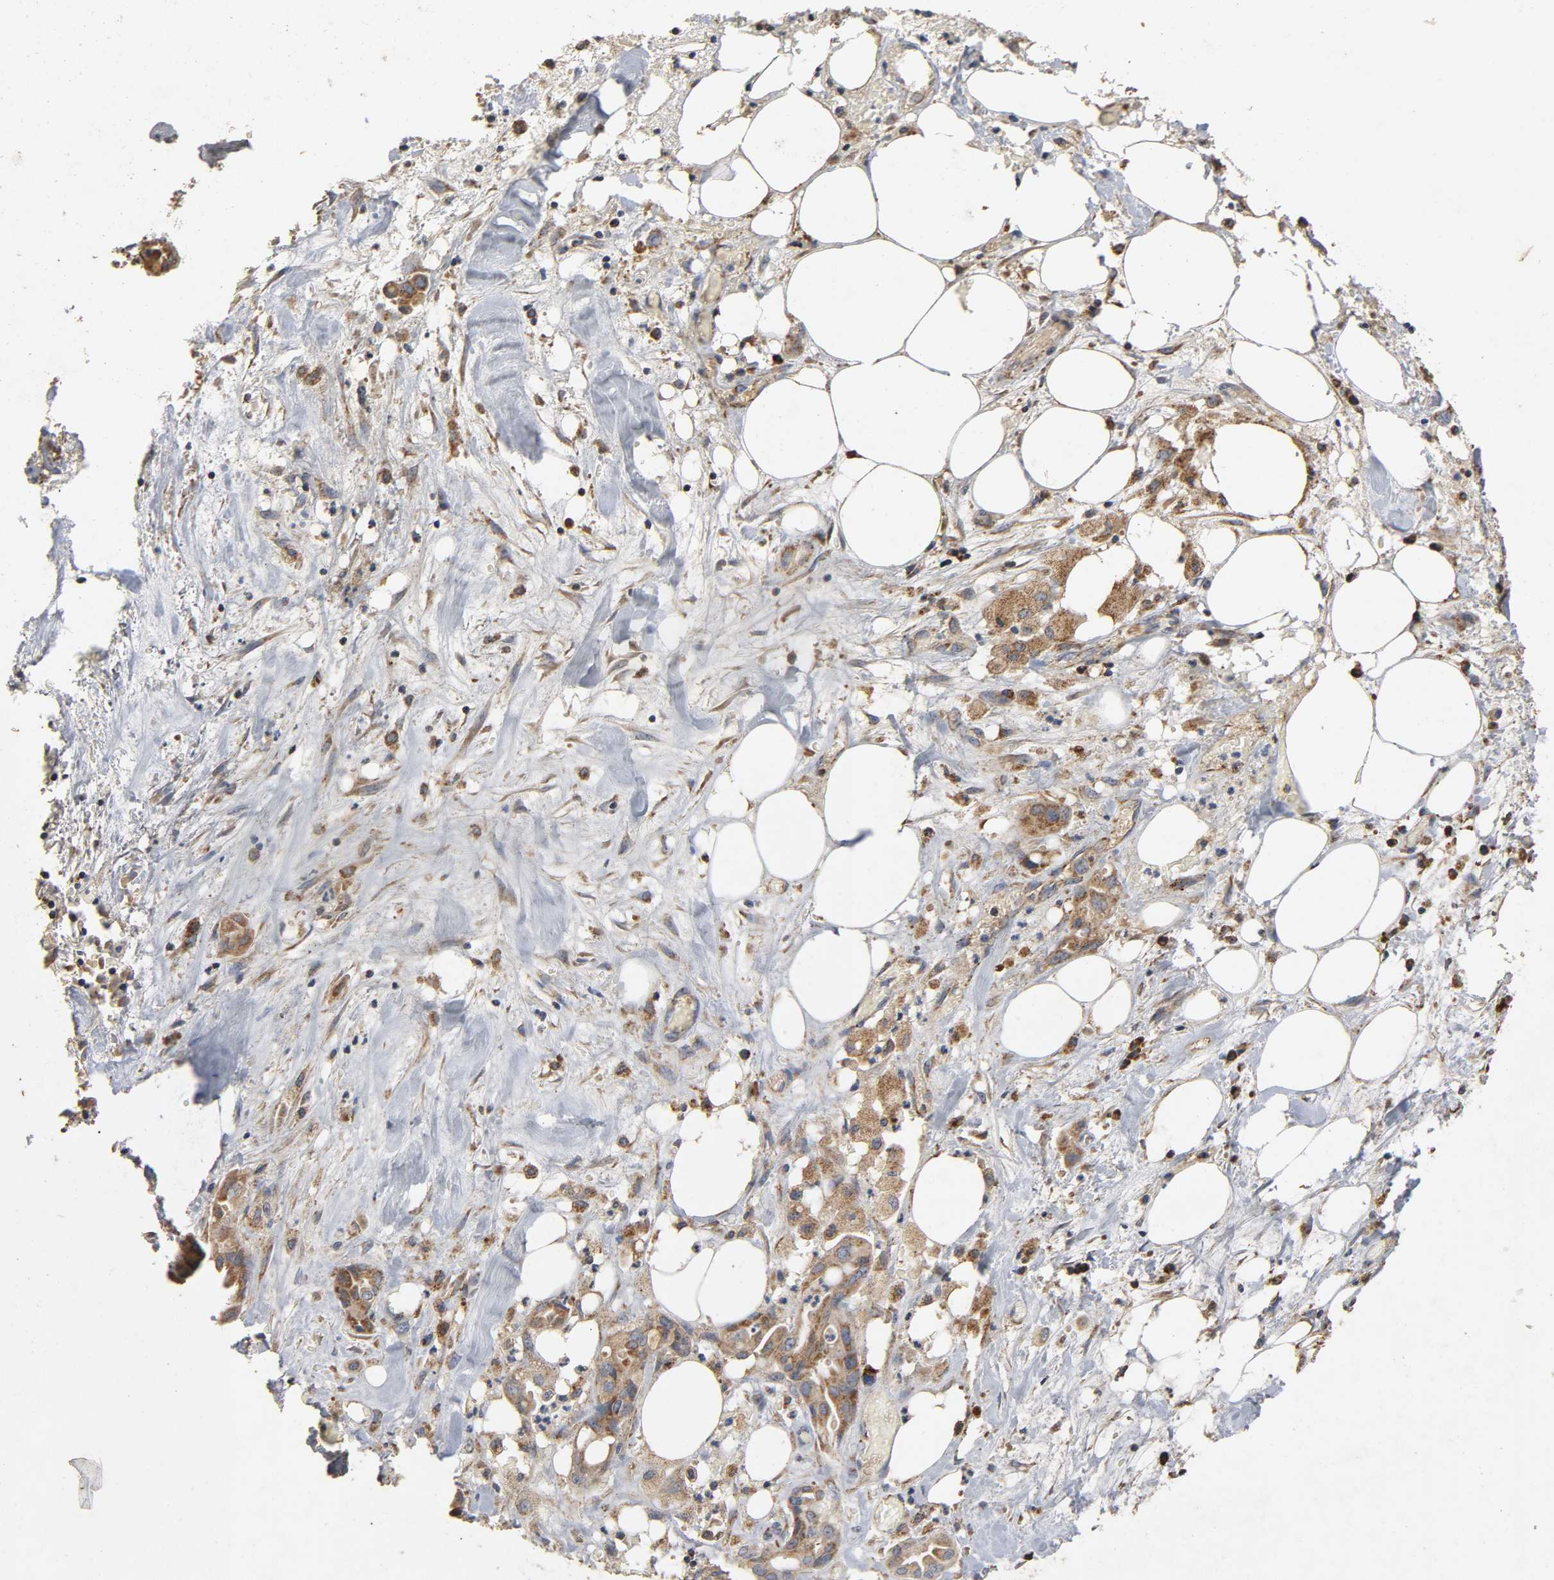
{"staining": {"intensity": "moderate", "quantity": ">75%", "location": "cytoplasmic/membranous"}, "tissue": "liver cancer", "cell_type": "Tumor cells", "image_type": "cancer", "snomed": [{"axis": "morphology", "description": "Cholangiocarcinoma"}, {"axis": "topography", "description": "Liver"}], "caption": "IHC micrograph of neoplastic tissue: human liver cancer (cholangiocarcinoma) stained using immunohistochemistry demonstrates medium levels of moderate protein expression localized specifically in the cytoplasmic/membranous of tumor cells, appearing as a cytoplasmic/membranous brown color.", "gene": "NDUFS3", "patient": {"sex": "female", "age": 68}}